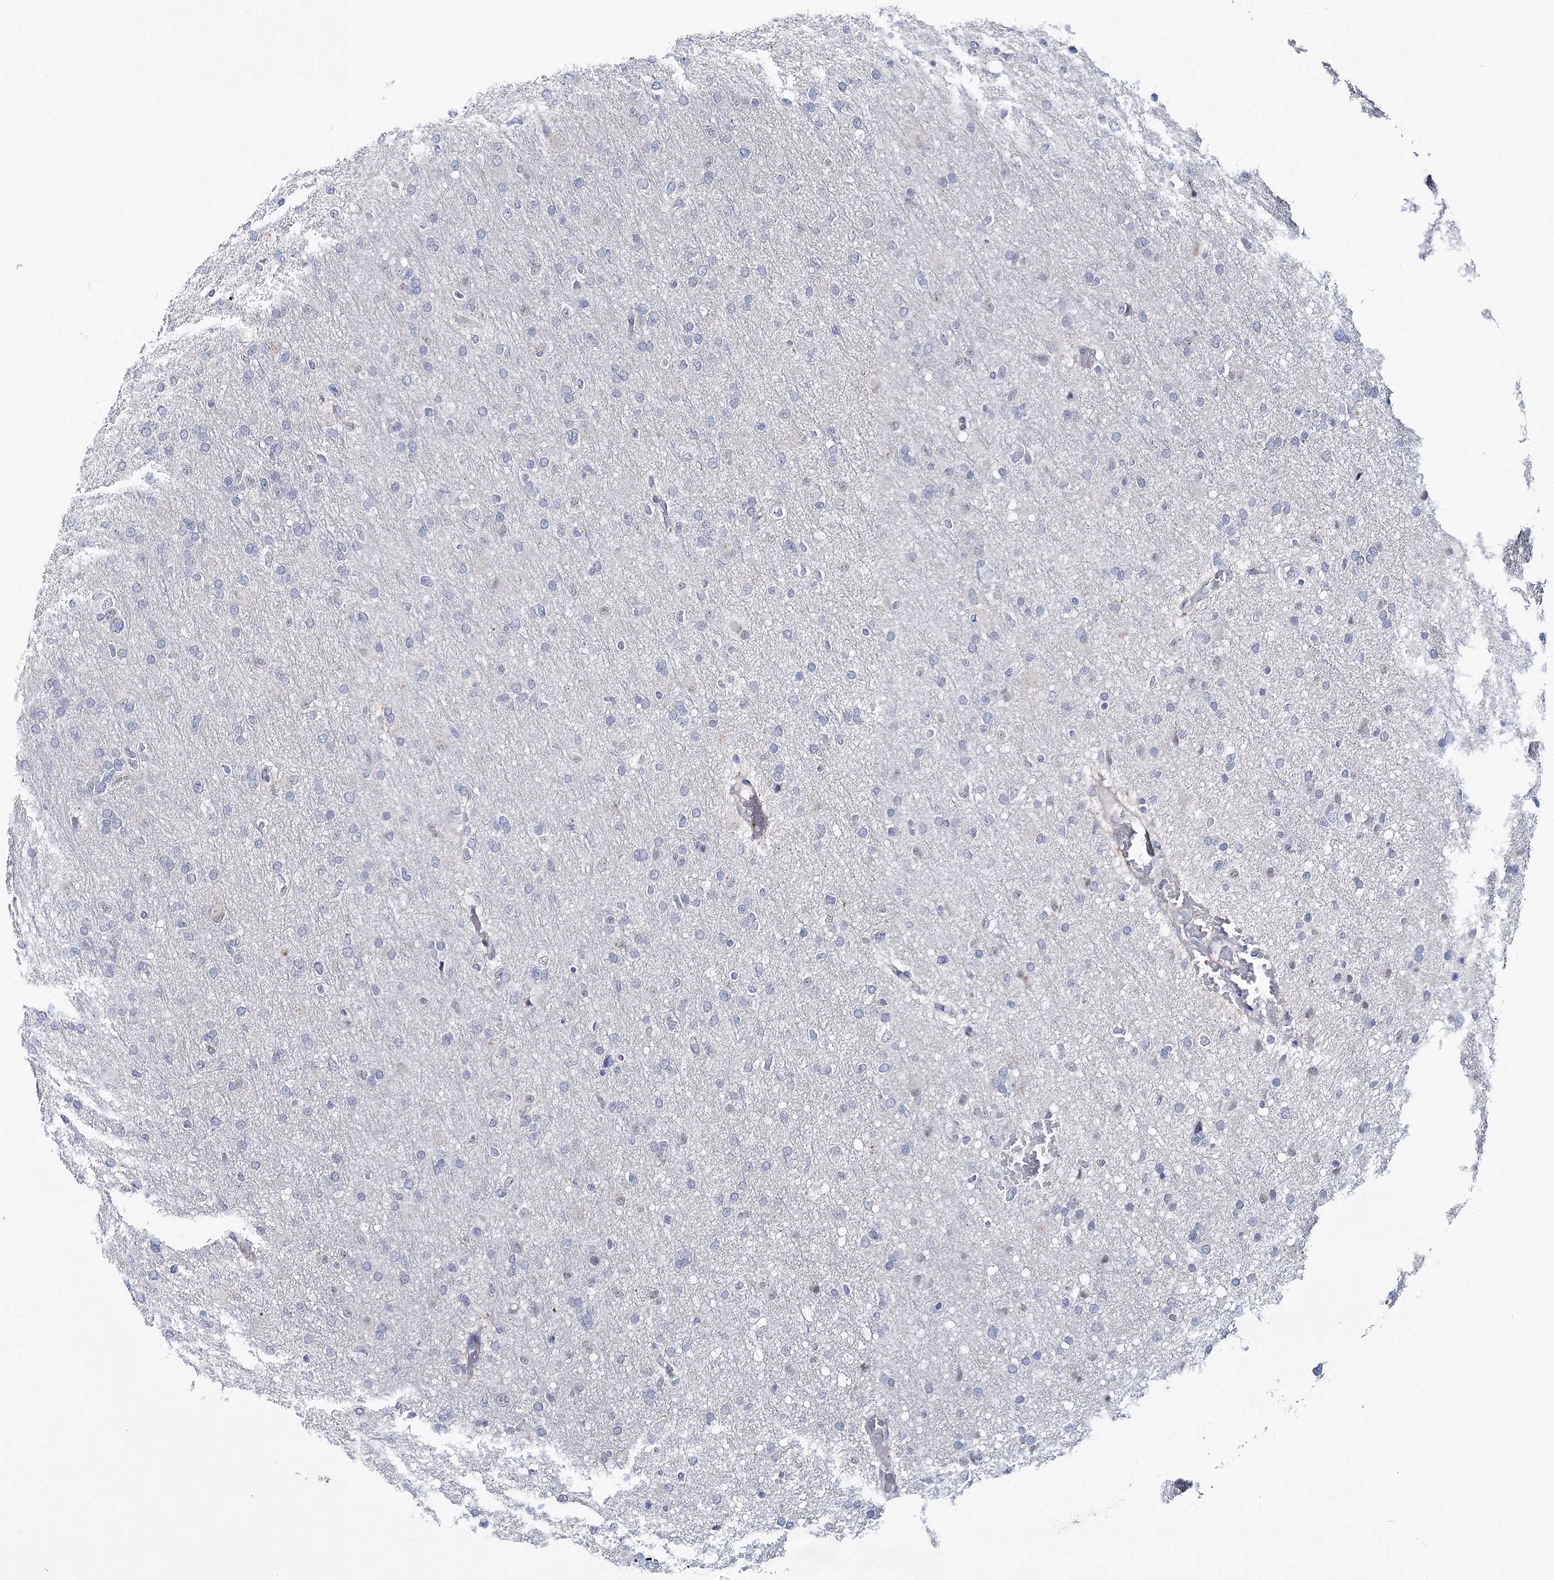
{"staining": {"intensity": "negative", "quantity": "none", "location": "none"}, "tissue": "glioma", "cell_type": "Tumor cells", "image_type": "cancer", "snomed": [{"axis": "morphology", "description": "Glioma, malignant, High grade"}, {"axis": "topography", "description": "Cerebral cortex"}], "caption": "Glioma was stained to show a protein in brown. There is no significant expression in tumor cells.", "gene": "AGXT2", "patient": {"sex": "female", "age": 36}}